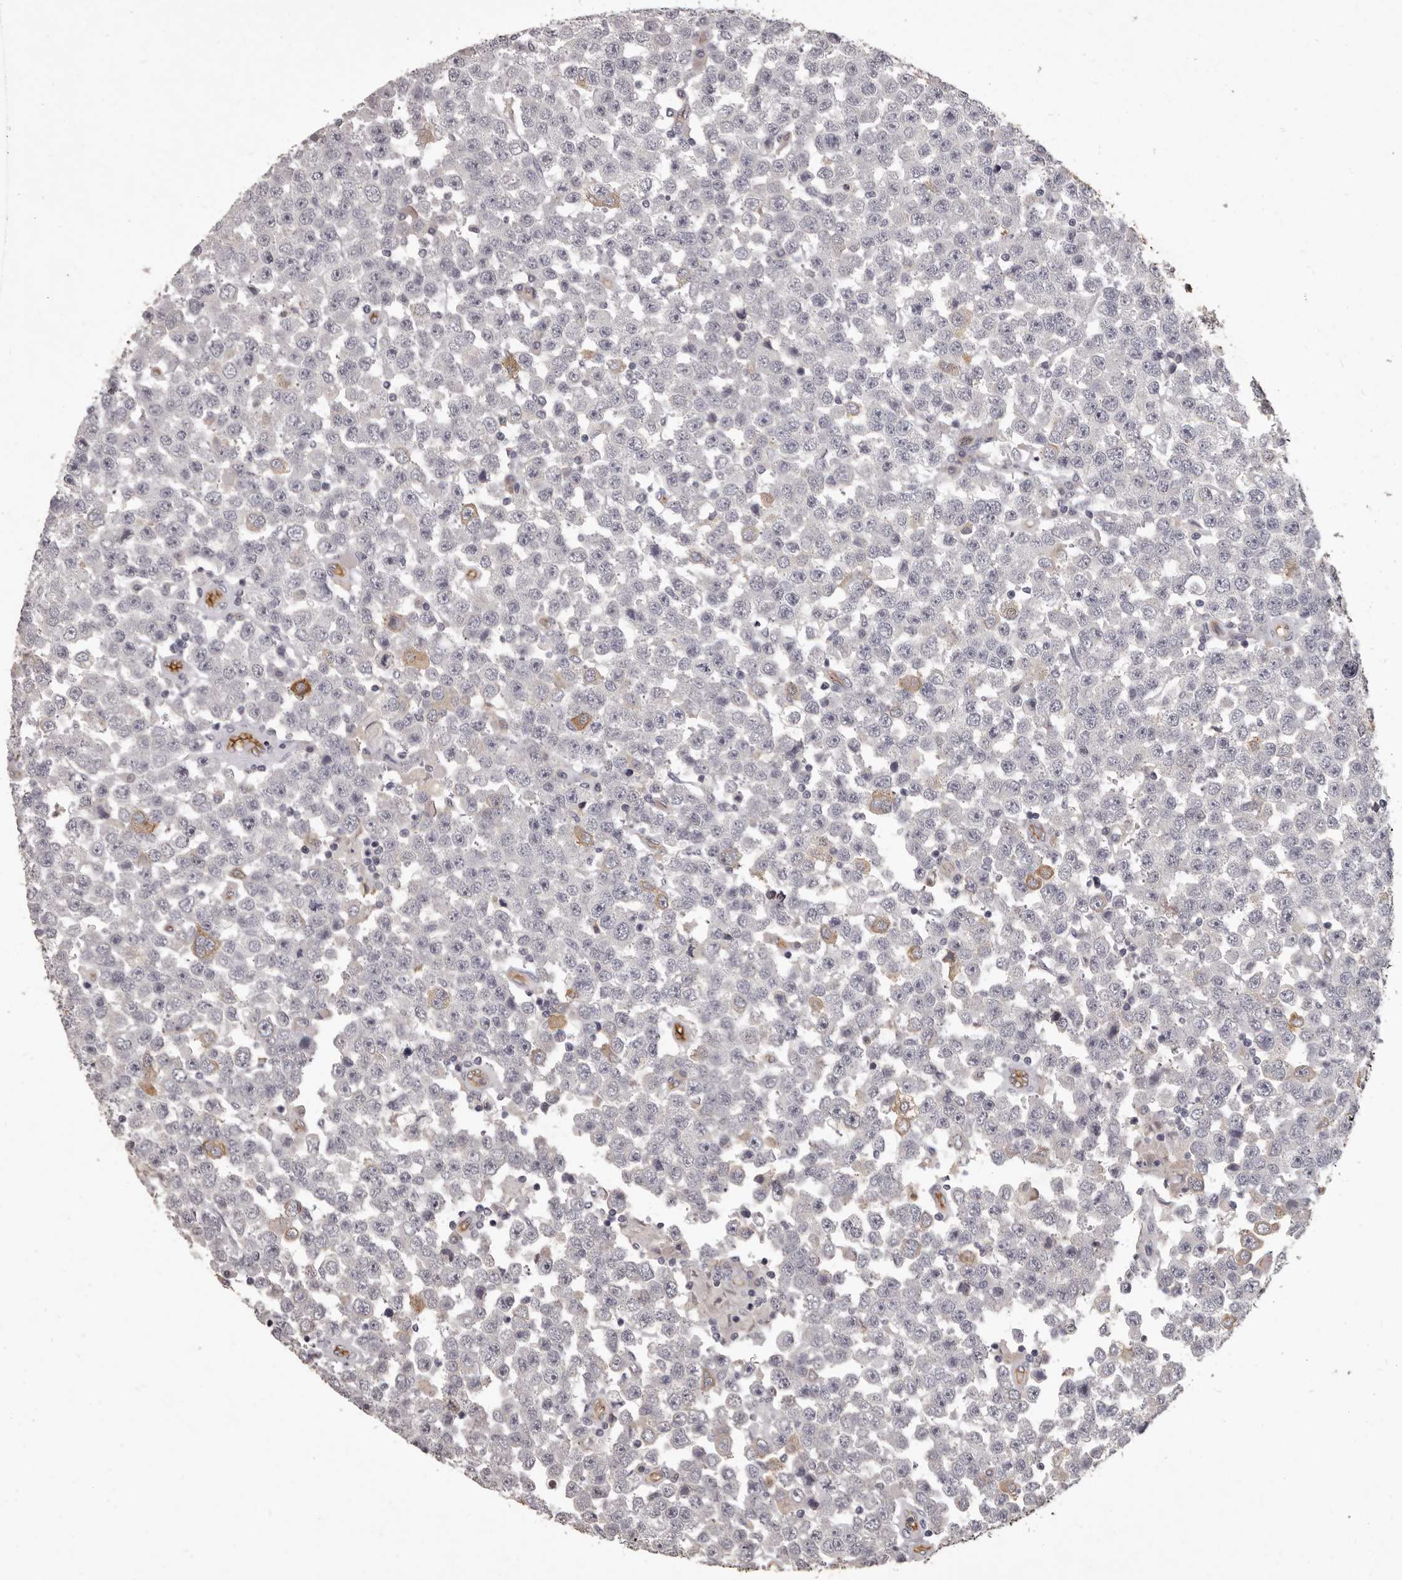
{"staining": {"intensity": "negative", "quantity": "none", "location": "none"}, "tissue": "testis cancer", "cell_type": "Tumor cells", "image_type": "cancer", "snomed": [{"axis": "morphology", "description": "Seminoma, NOS"}, {"axis": "topography", "description": "Testis"}], "caption": "Immunohistochemical staining of human testis seminoma exhibits no significant expression in tumor cells.", "gene": "GPR78", "patient": {"sex": "male", "age": 28}}